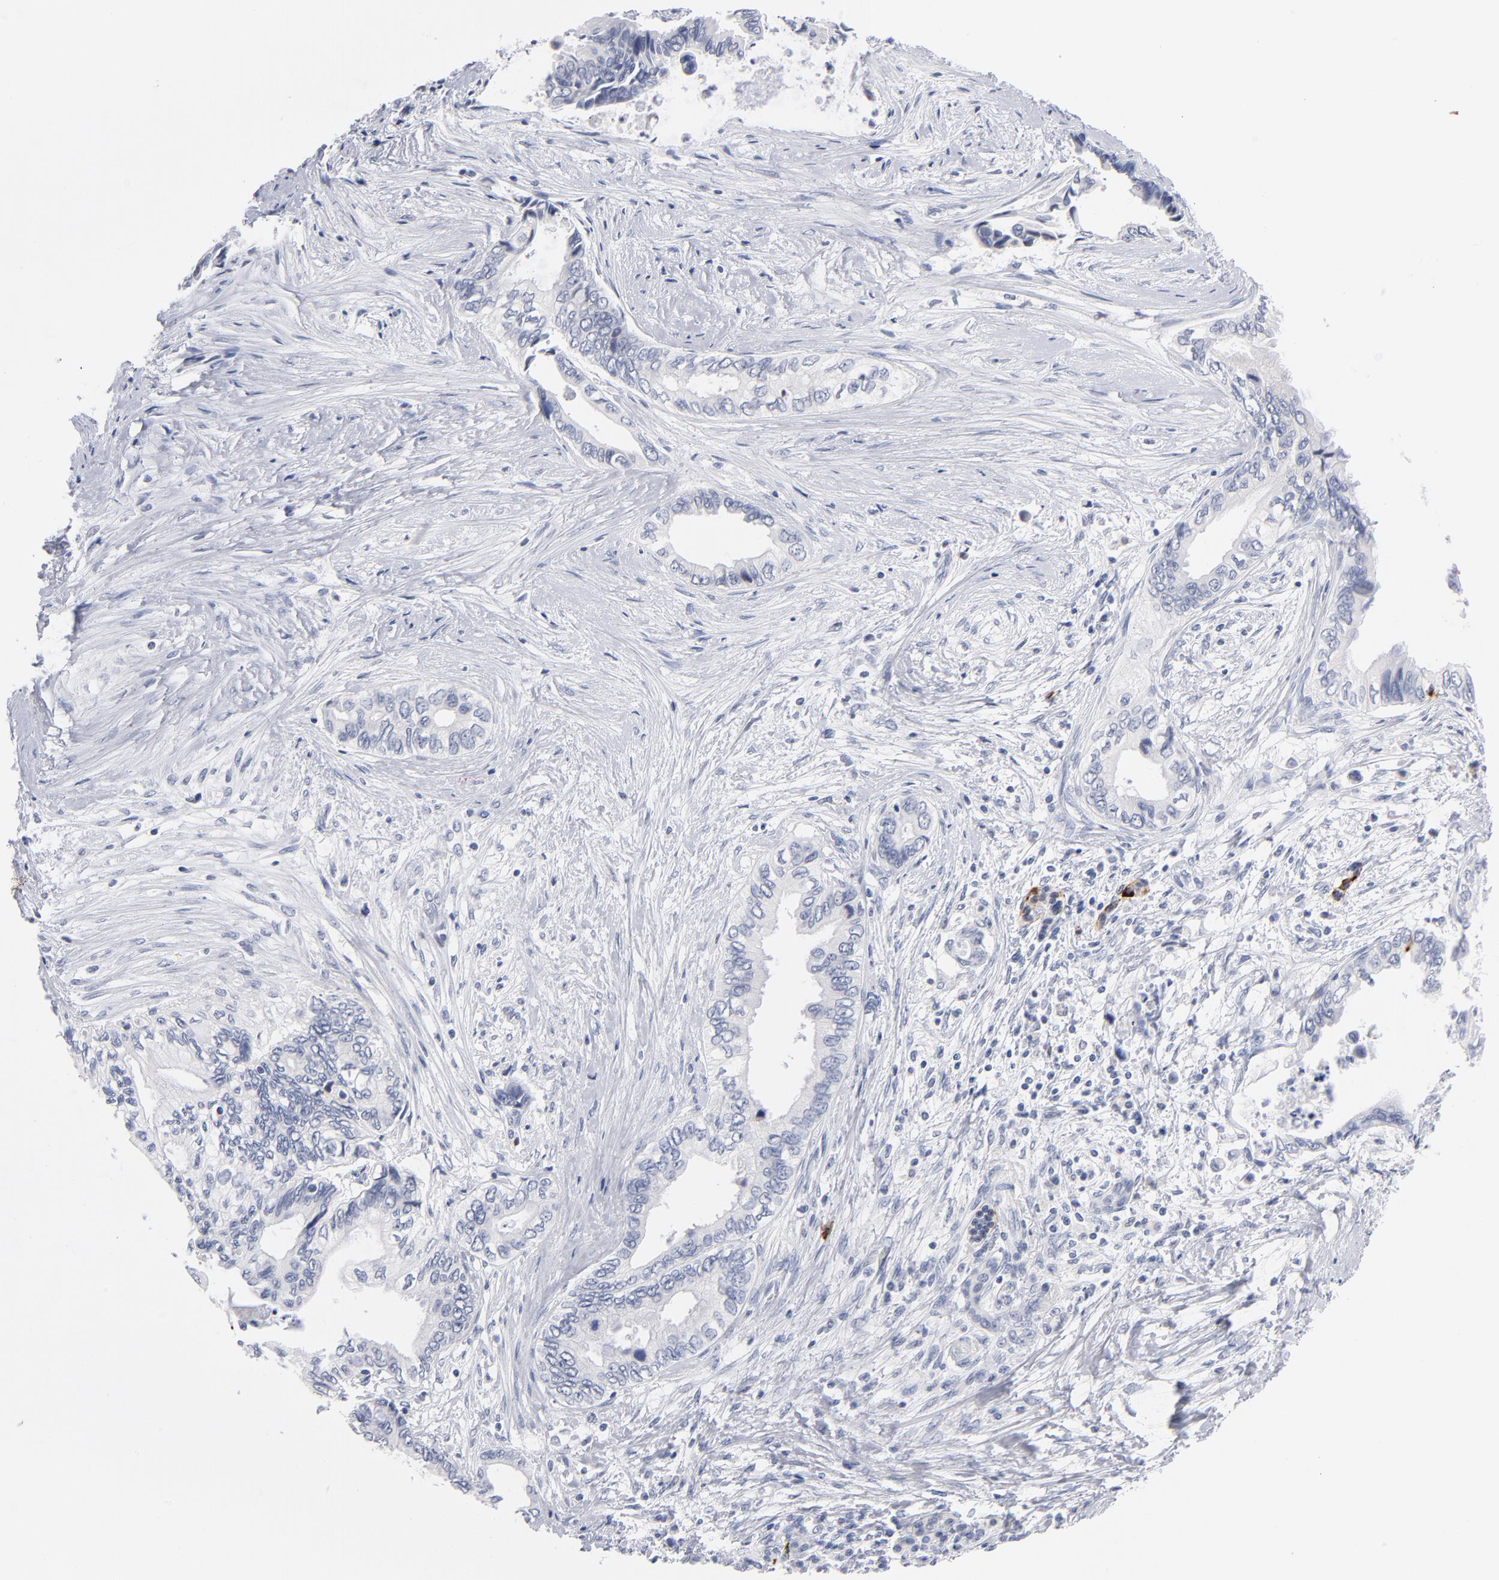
{"staining": {"intensity": "negative", "quantity": "none", "location": "none"}, "tissue": "pancreatic cancer", "cell_type": "Tumor cells", "image_type": "cancer", "snomed": [{"axis": "morphology", "description": "Adenocarcinoma, NOS"}, {"axis": "topography", "description": "Pancreas"}], "caption": "High magnification brightfield microscopy of pancreatic adenocarcinoma stained with DAB (brown) and counterstained with hematoxylin (blue): tumor cells show no significant expression.", "gene": "KHNYN", "patient": {"sex": "female", "age": 66}}